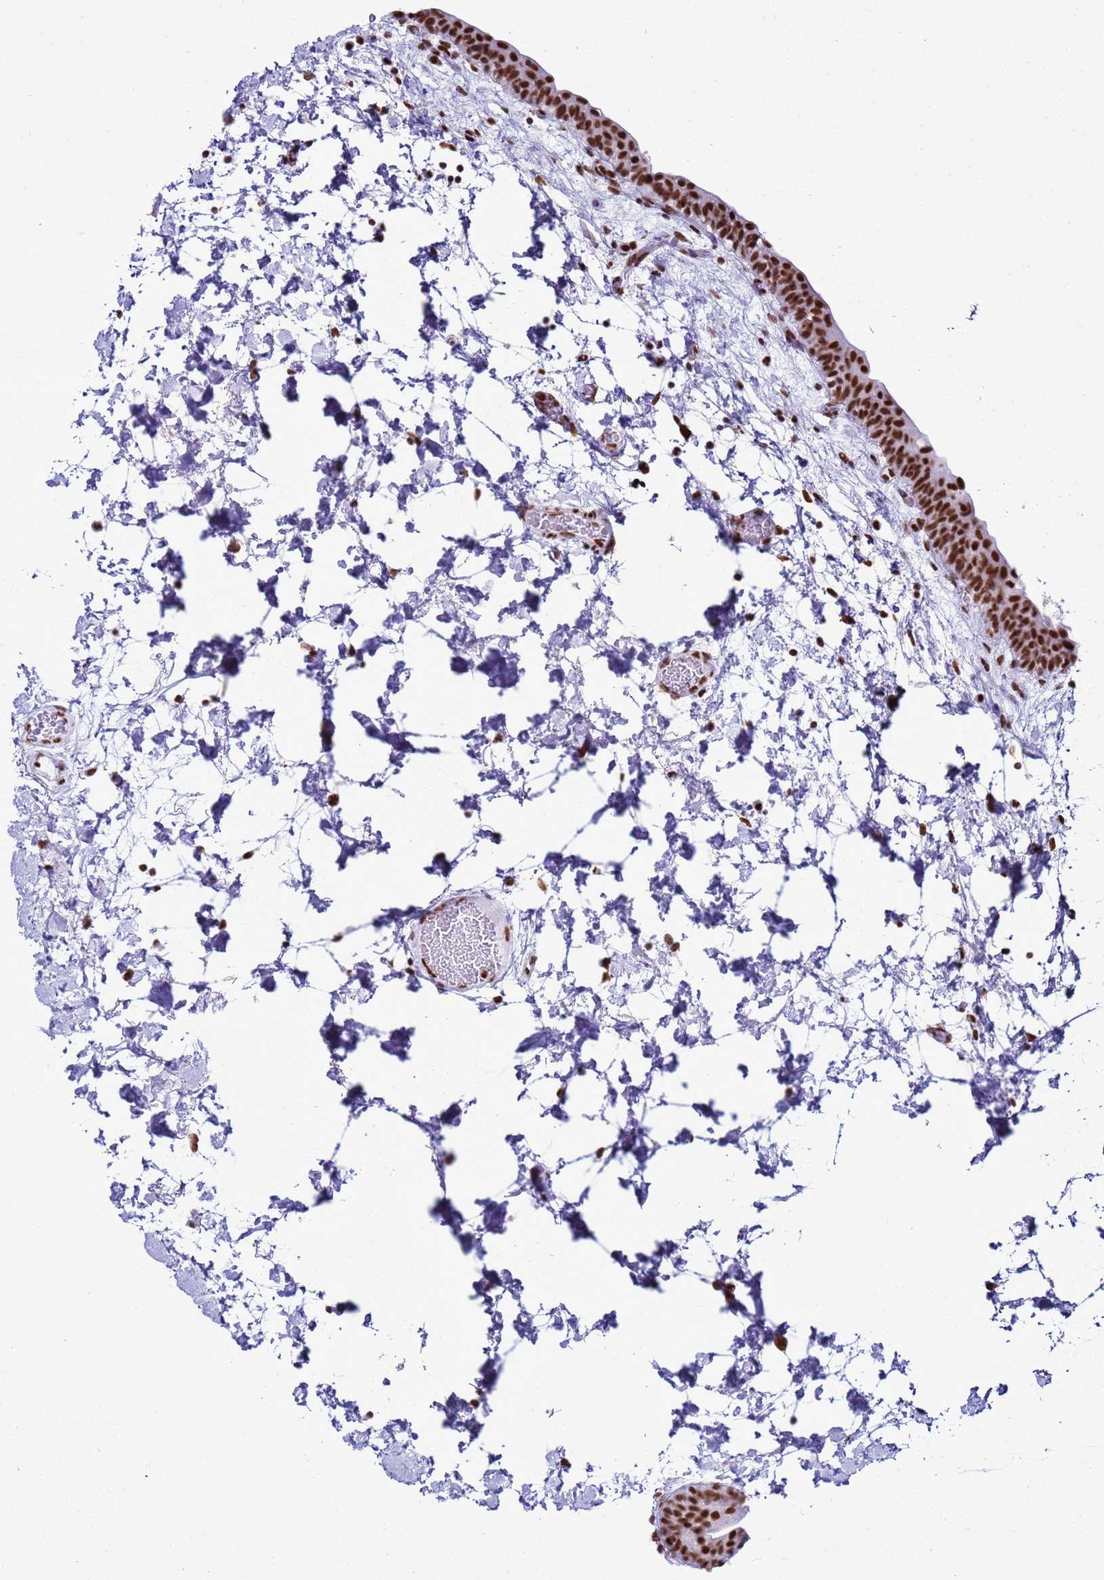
{"staining": {"intensity": "strong", "quantity": ">75%", "location": "nuclear"}, "tissue": "urinary bladder", "cell_type": "Urothelial cells", "image_type": "normal", "snomed": [{"axis": "morphology", "description": "Normal tissue, NOS"}, {"axis": "topography", "description": "Urinary bladder"}], "caption": "Immunohistochemical staining of unremarkable human urinary bladder exhibits >75% levels of strong nuclear protein positivity in approximately >75% of urothelial cells. The protein is shown in brown color, while the nuclei are stained blue.", "gene": "RALY", "patient": {"sex": "male", "age": 83}}